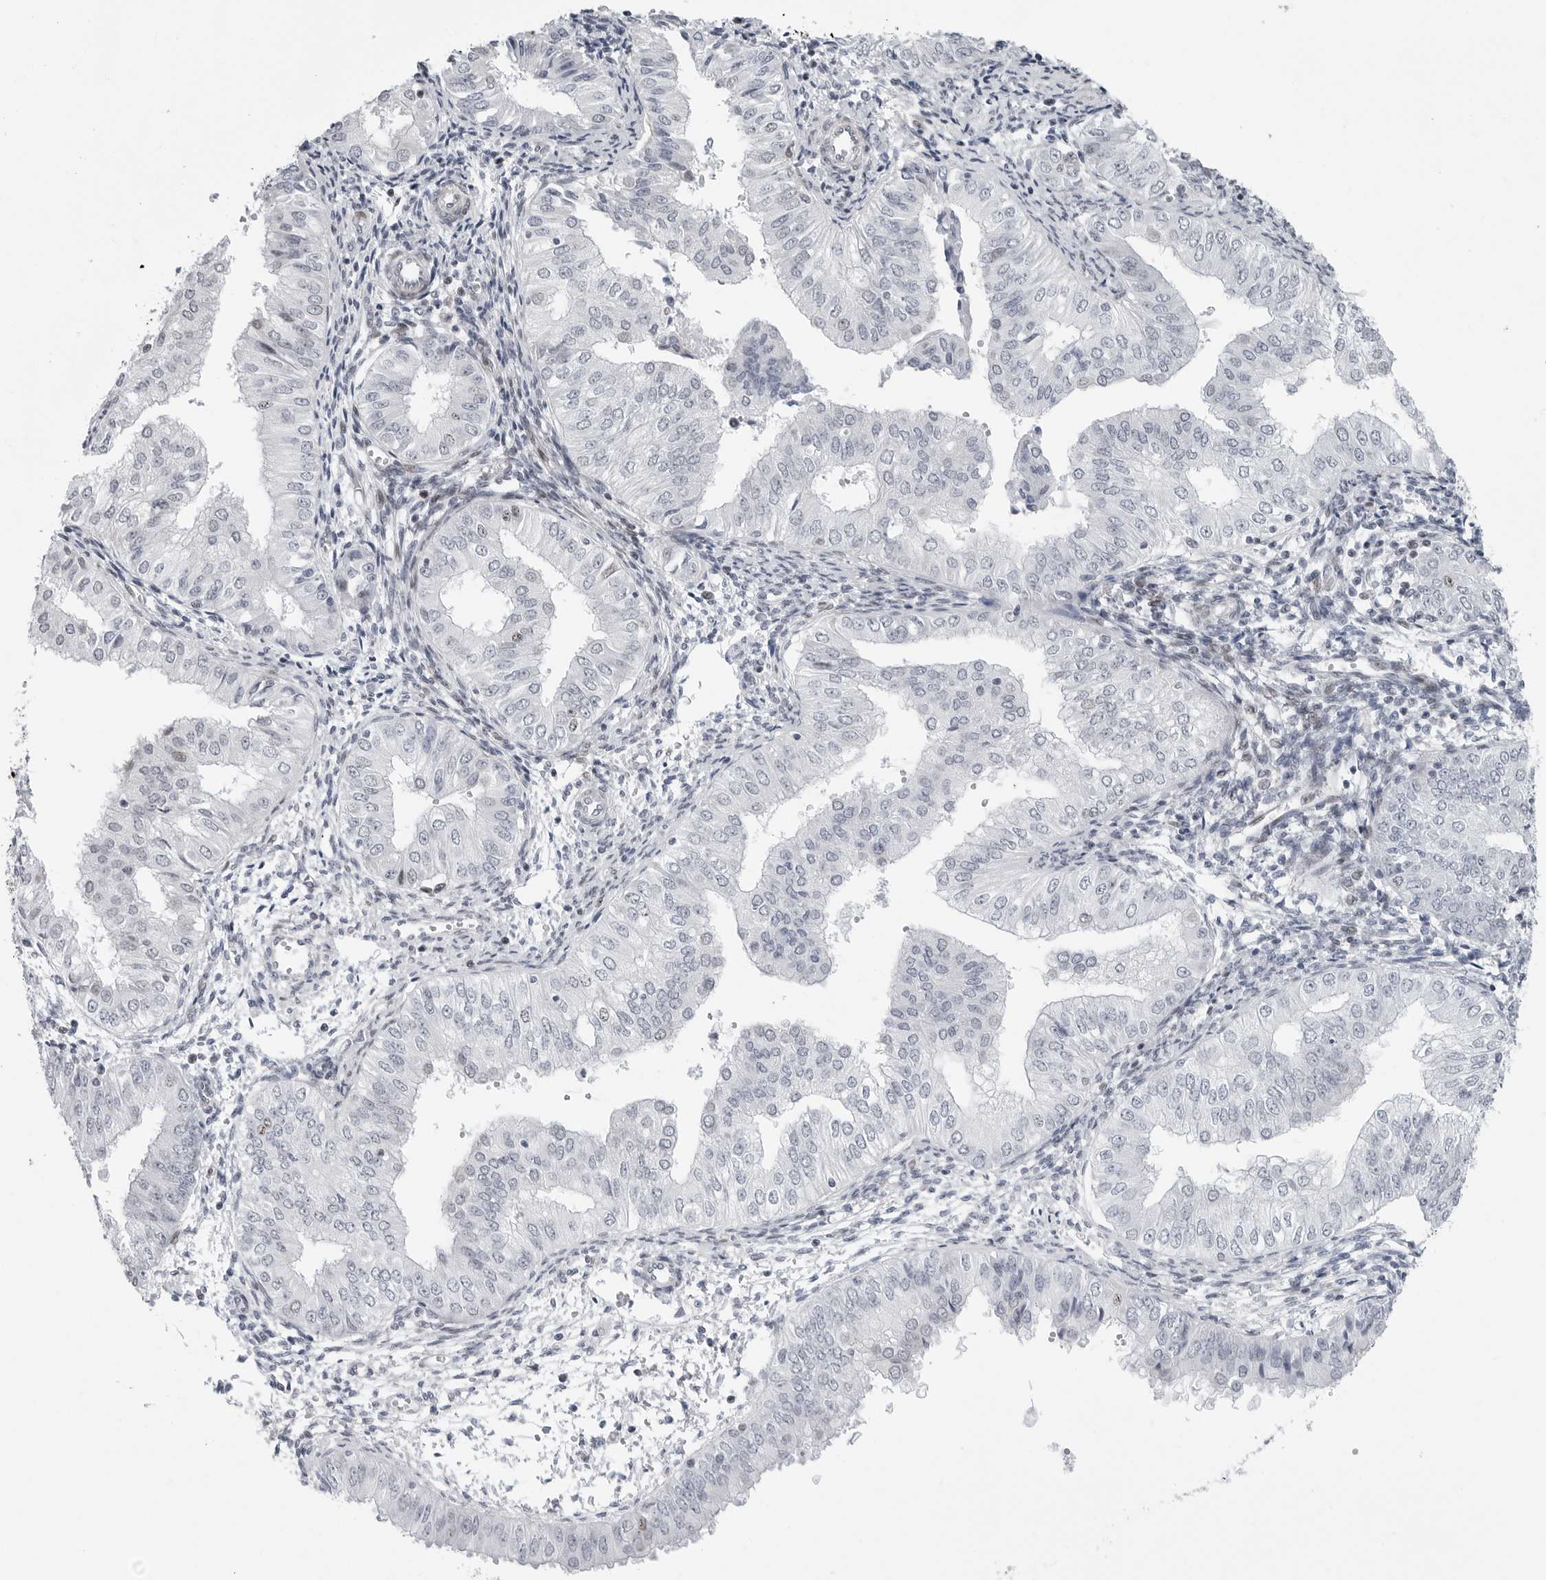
{"staining": {"intensity": "negative", "quantity": "none", "location": "none"}, "tissue": "endometrial cancer", "cell_type": "Tumor cells", "image_type": "cancer", "snomed": [{"axis": "morphology", "description": "Normal tissue, NOS"}, {"axis": "morphology", "description": "Adenocarcinoma, NOS"}, {"axis": "topography", "description": "Endometrium"}], "caption": "DAB (3,3'-diaminobenzidine) immunohistochemical staining of human endometrial adenocarcinoma demonstrates no significant staining in tumor cells.", "gene": "FAM135B", "patient": {"sex": "female", "age": 53}}